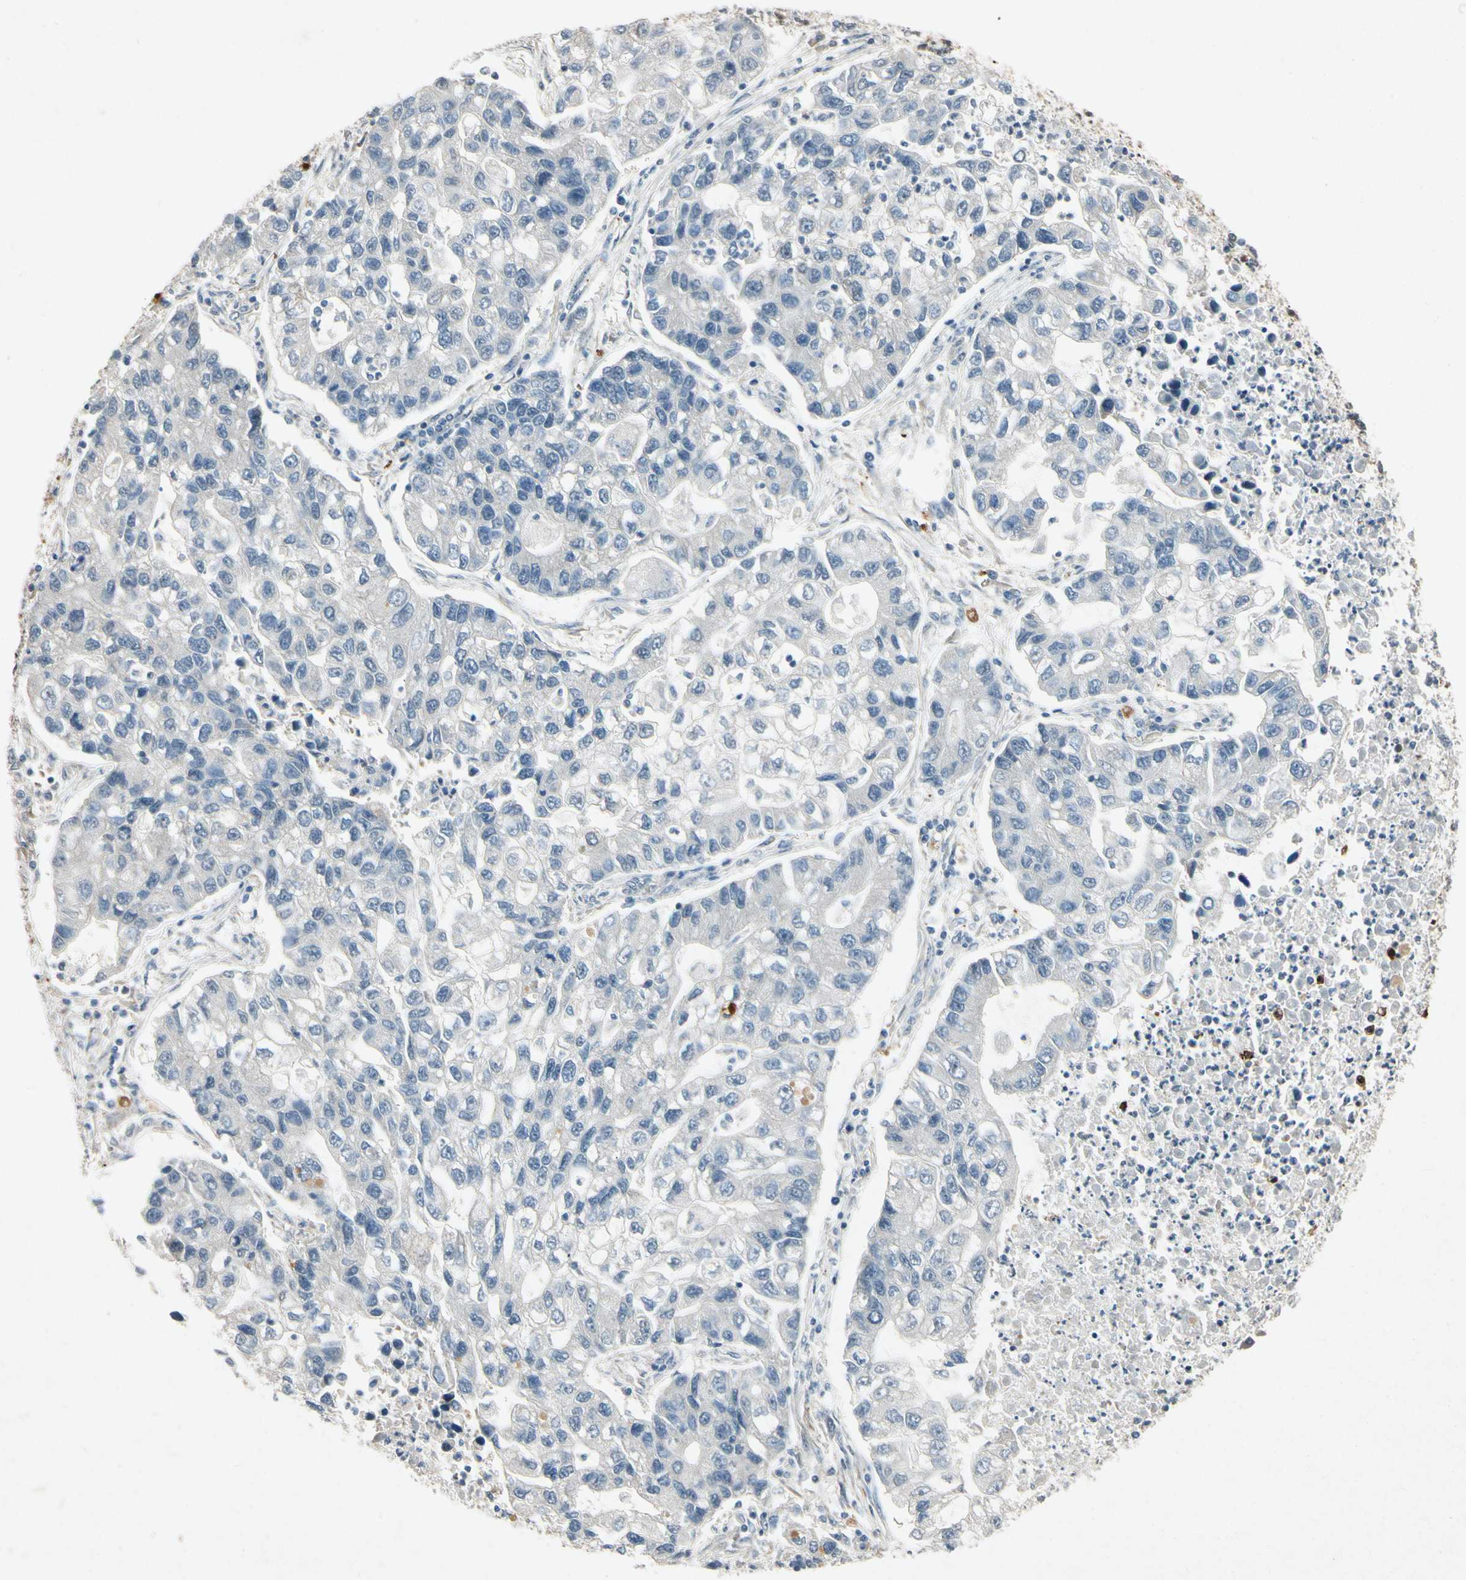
{"staining": {"intensity": "negative", "quantity": "none", "location": "none"}, "tissue": "lung cancer", "cell_type": "Tumor cells", "image_type": "cancer", "snomed": [{"axis": "morphology", "description": "Adenocarcinoma, NOS"}, {"axis": "topography", "description": "Lung"}], "caption": "This is an immunohistochemistry image of human adenocarcinoma (lung). There is no positivity in tumor cells.", "gene": "HSPA1B", "patient": {"sex": "female", "age": 51}}